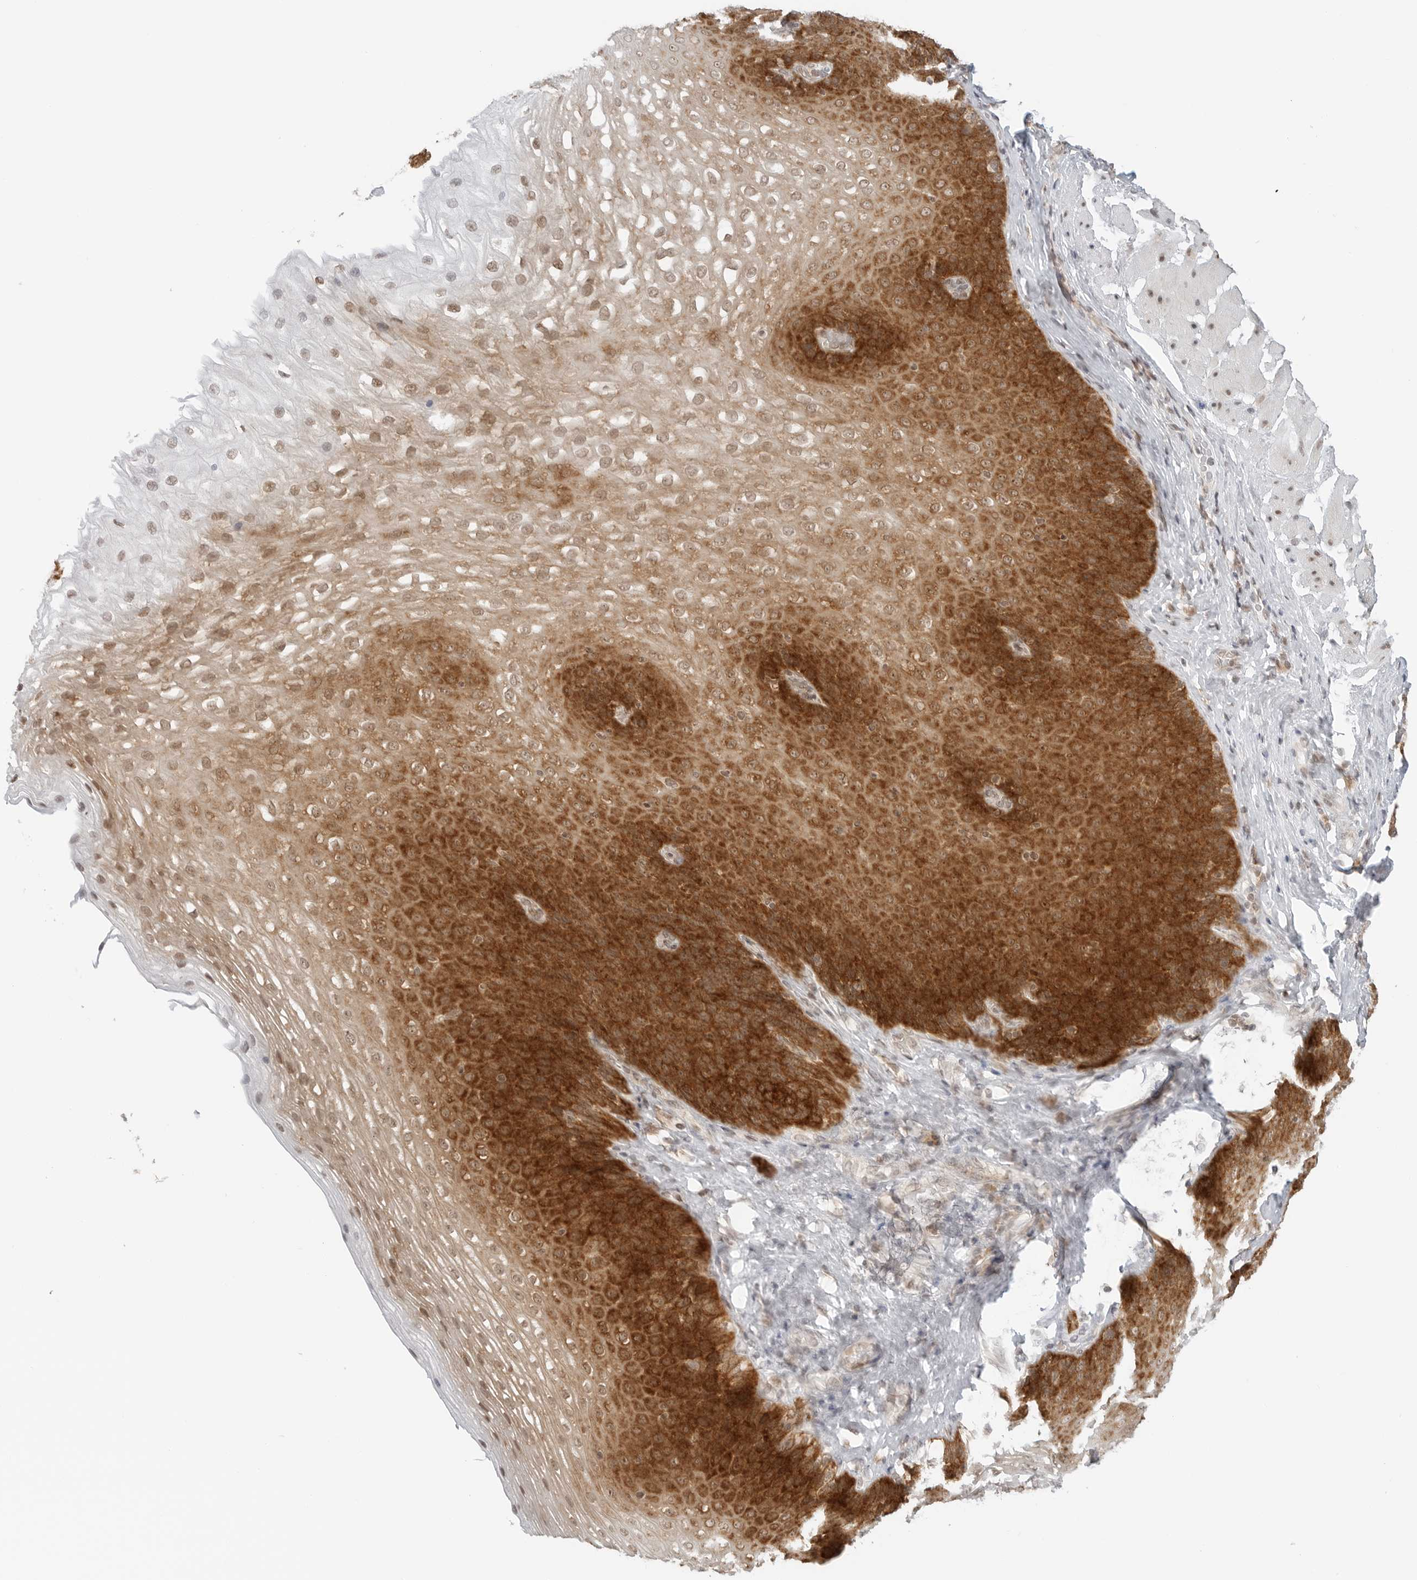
{"staining": {"intensity": "strong", "quantity": ">75%", "location": "cytoplasmic/membranous,nuclear"}, "tissue": "esophagus", "cell_type": "Squamous epithelial cells", "image_type": "normal", "snomed": [{"axis": "morphology", "description": "Normal tissue, NOS"}, {"axis": "topography", "description": "Esophagus"}], "caption": "High-power microscopy captured an IHC micrograph of unremarkable esophagus, revealing strong cytoplasmic/membranous,nuclear expression in about >75% of squamous epithelial cells.", "gene": "METAP1", "patient": {"sex": "female", "age": 66}}